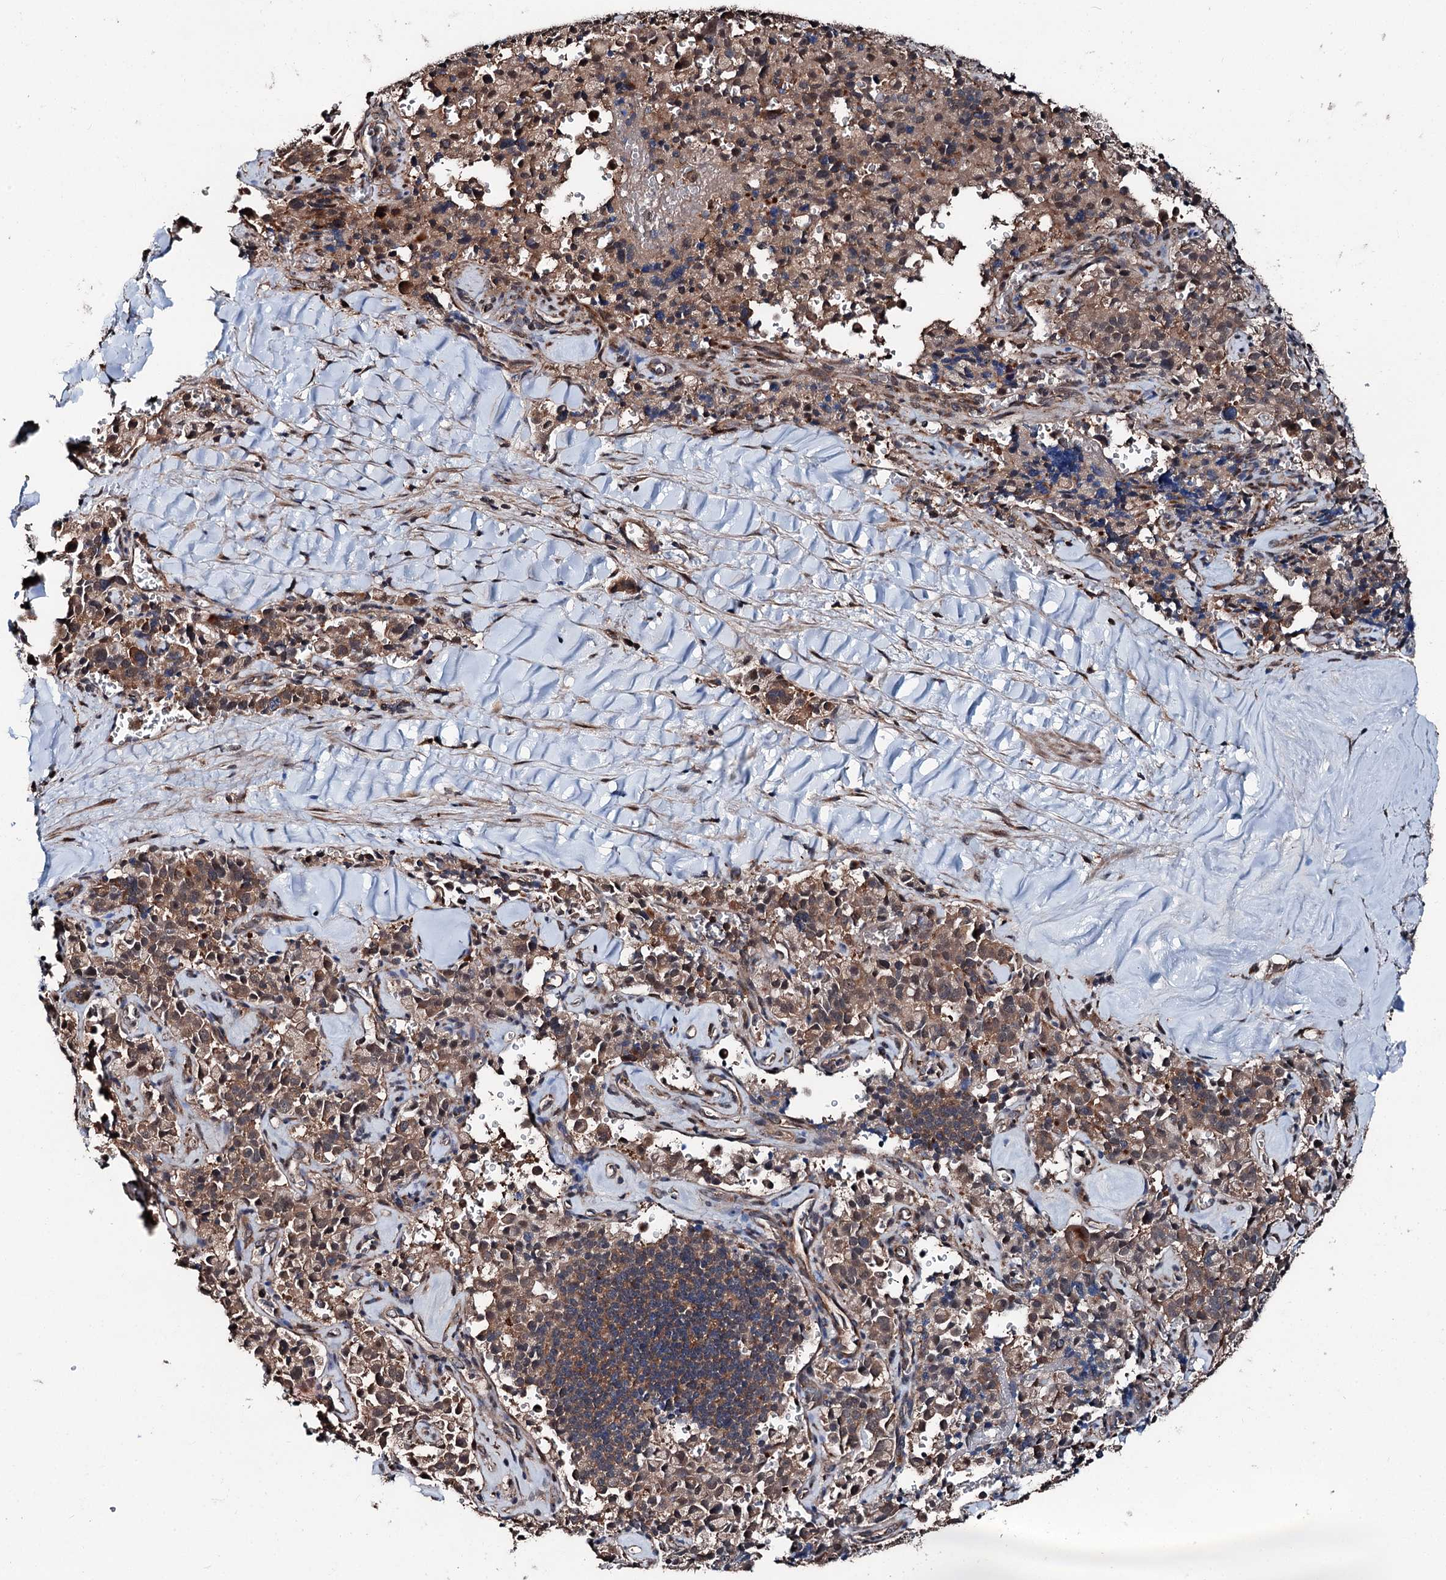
{"staining": {"intensity": "moderate", "quantity": ">75%", "location": "cytoplasmic/membranous"}, "tissue": "pancreatic cancer", "cell_type": "Tumor cells", "image_type": "cancer", "snomed": [{"axis": "morphology", "description": "Adenocarcinoma, NOS"}, {"axis": "topography", "description": "Pancreas"}], "caption": "Brown immunohistochemical staining in pancreatic cancer shows moderate cytoplasmic/membranous positivity in about >75% of tumor cells.", "gene": "PSMD13", "patient": {"sex": "male", "age": 65}}